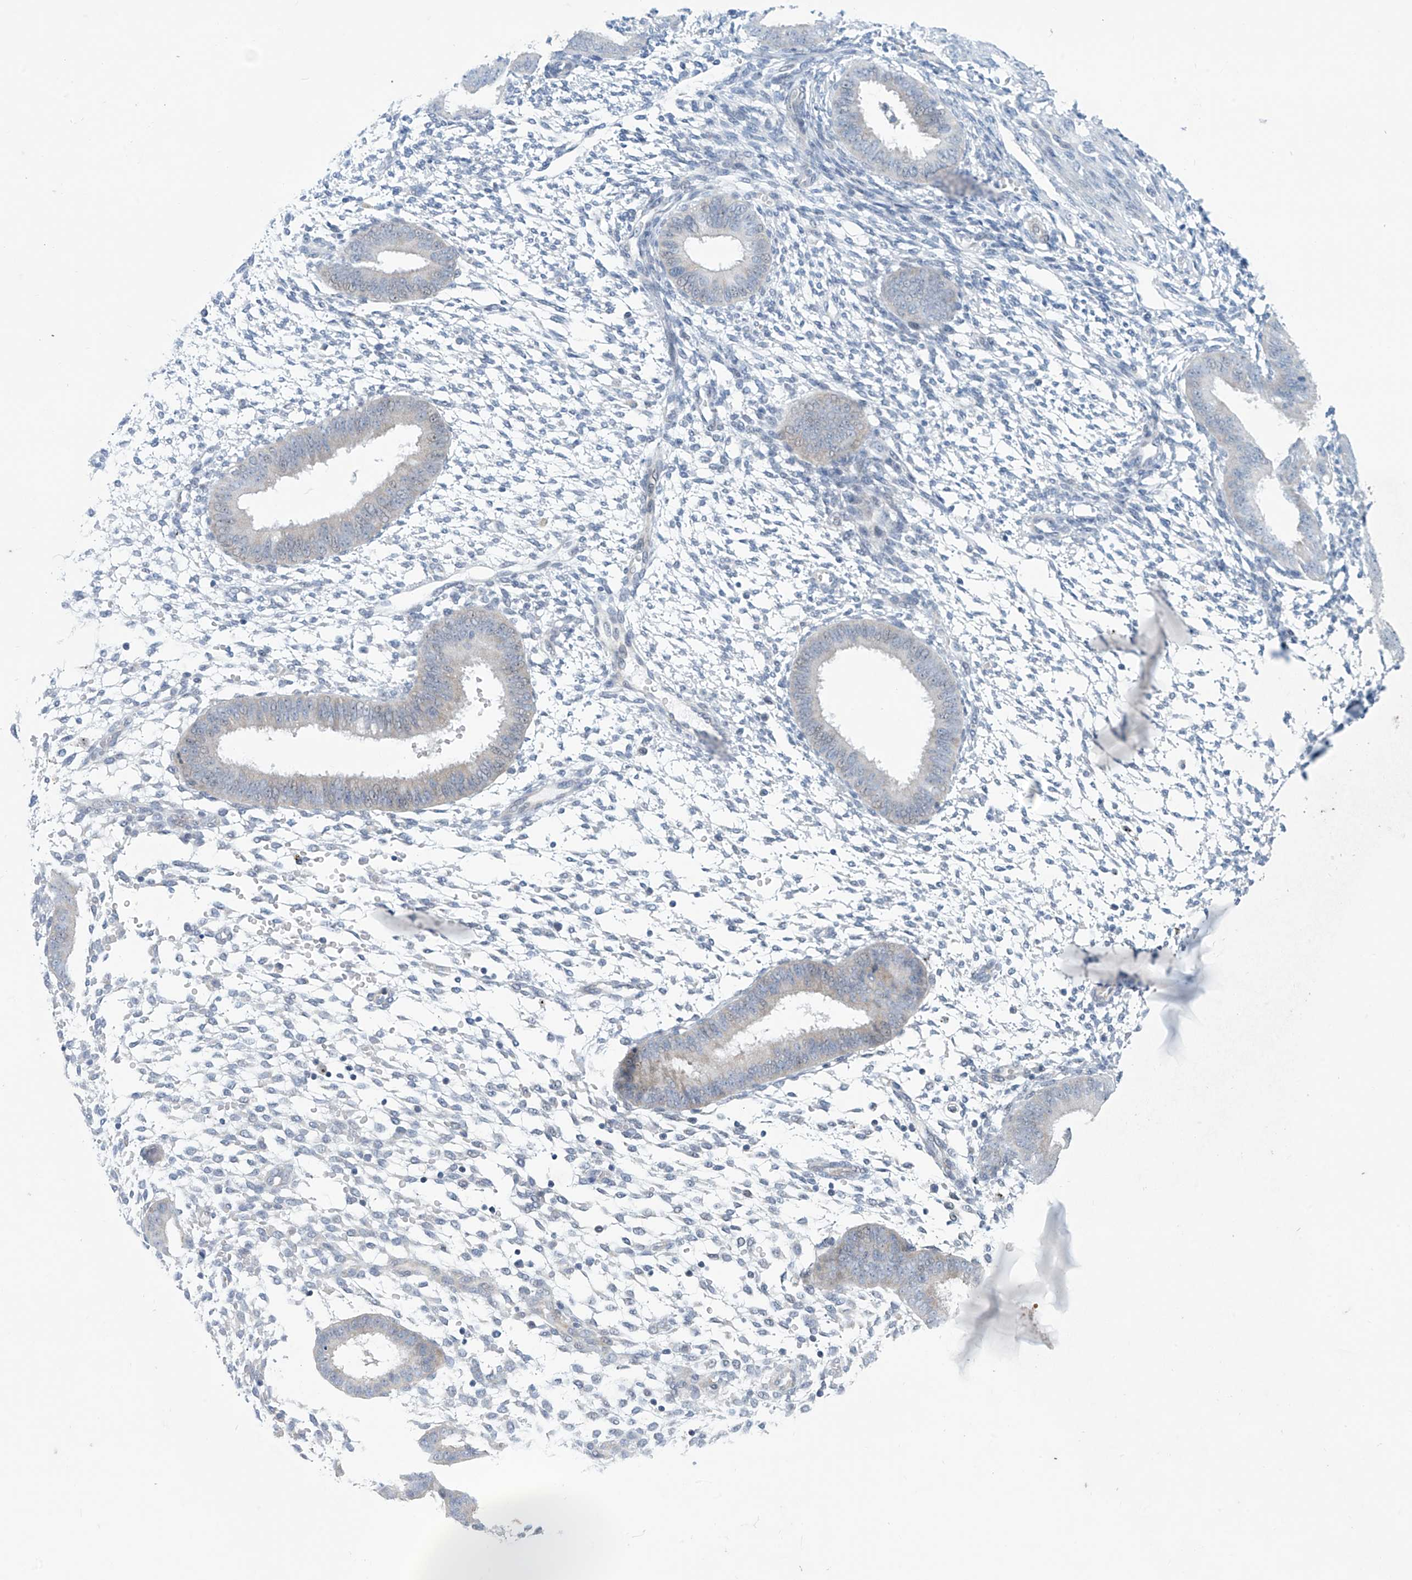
{"staining": {"intensity": "negative", "quantity": "none", "location": "none"}, "tissue": "endometrium", "cell_type": "Cells in endometrial stroma", "image_type": "normal", "snomed": [{"axis": "morphology", "description": "Normal tissue, NOS"}, {"axis": "topography", "description": "Uterus"}, {"axis": "topography", "description": "Endometrium"}], "caption": "Image shows no protein staining in cells in endometrial stroma of unremarkable endometrium.", "gene": "SLC35A5", "patient": {"sex": "female", "age": 48}}